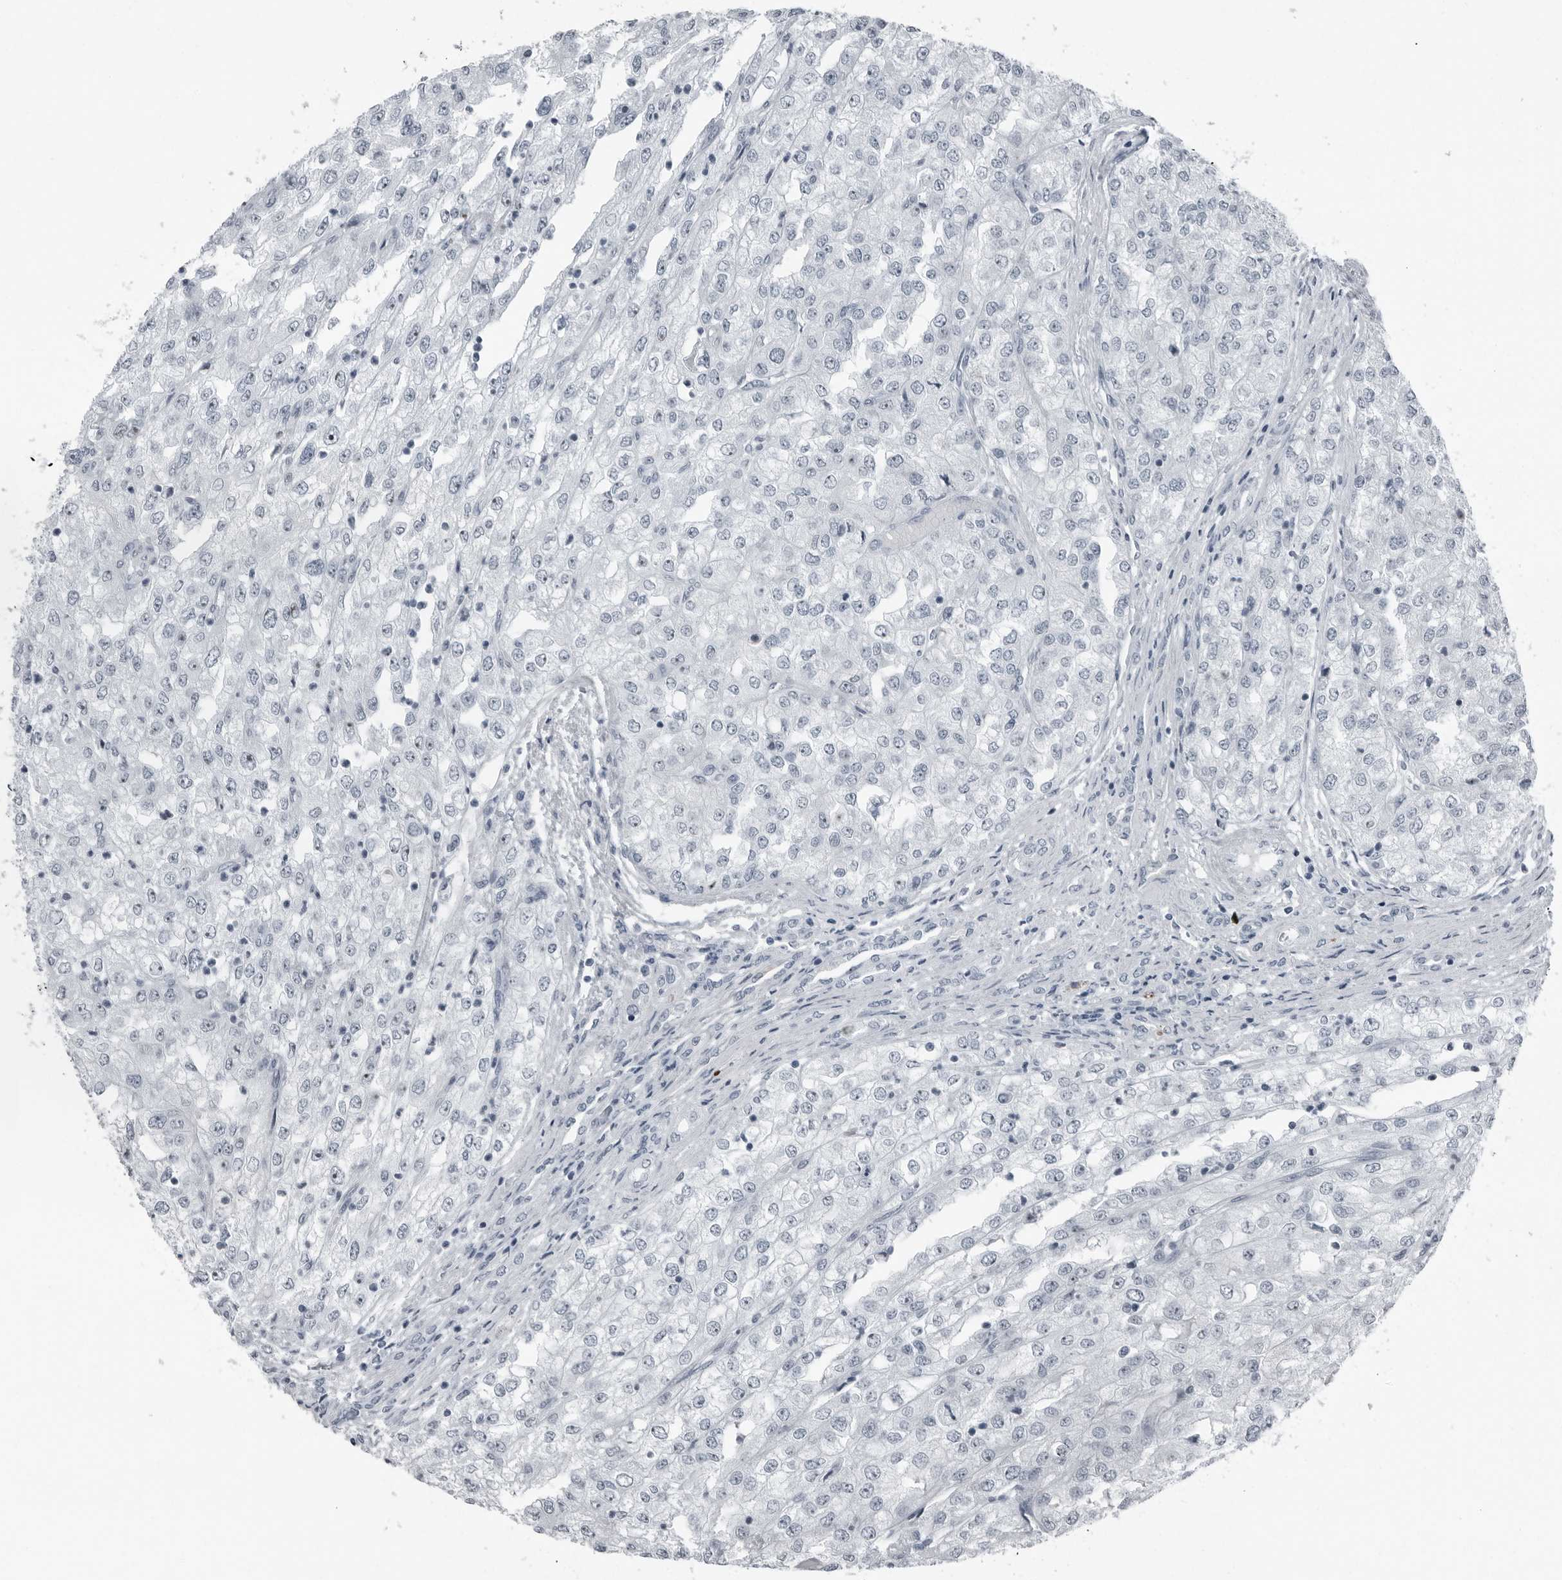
{"staining": {"intensity": "negative", "quantity": "none", "location": "none"}, "tissue": "renal cancer", "cell_type": "Tumor cells", "image_type": "cancer", "snomed": [{"axis": "morphology", "description": "Adenocarcinoma, NOS"}, {"axis": "topography", "description": "Kidney"}], "caption": "A histopathology image of renal cancer (adenocarcinoma) stained for a protein demonstrates no brown staining in tumor cells.", "gene": "PDCD11", "patient": {"sex": "female", "age": 54}}